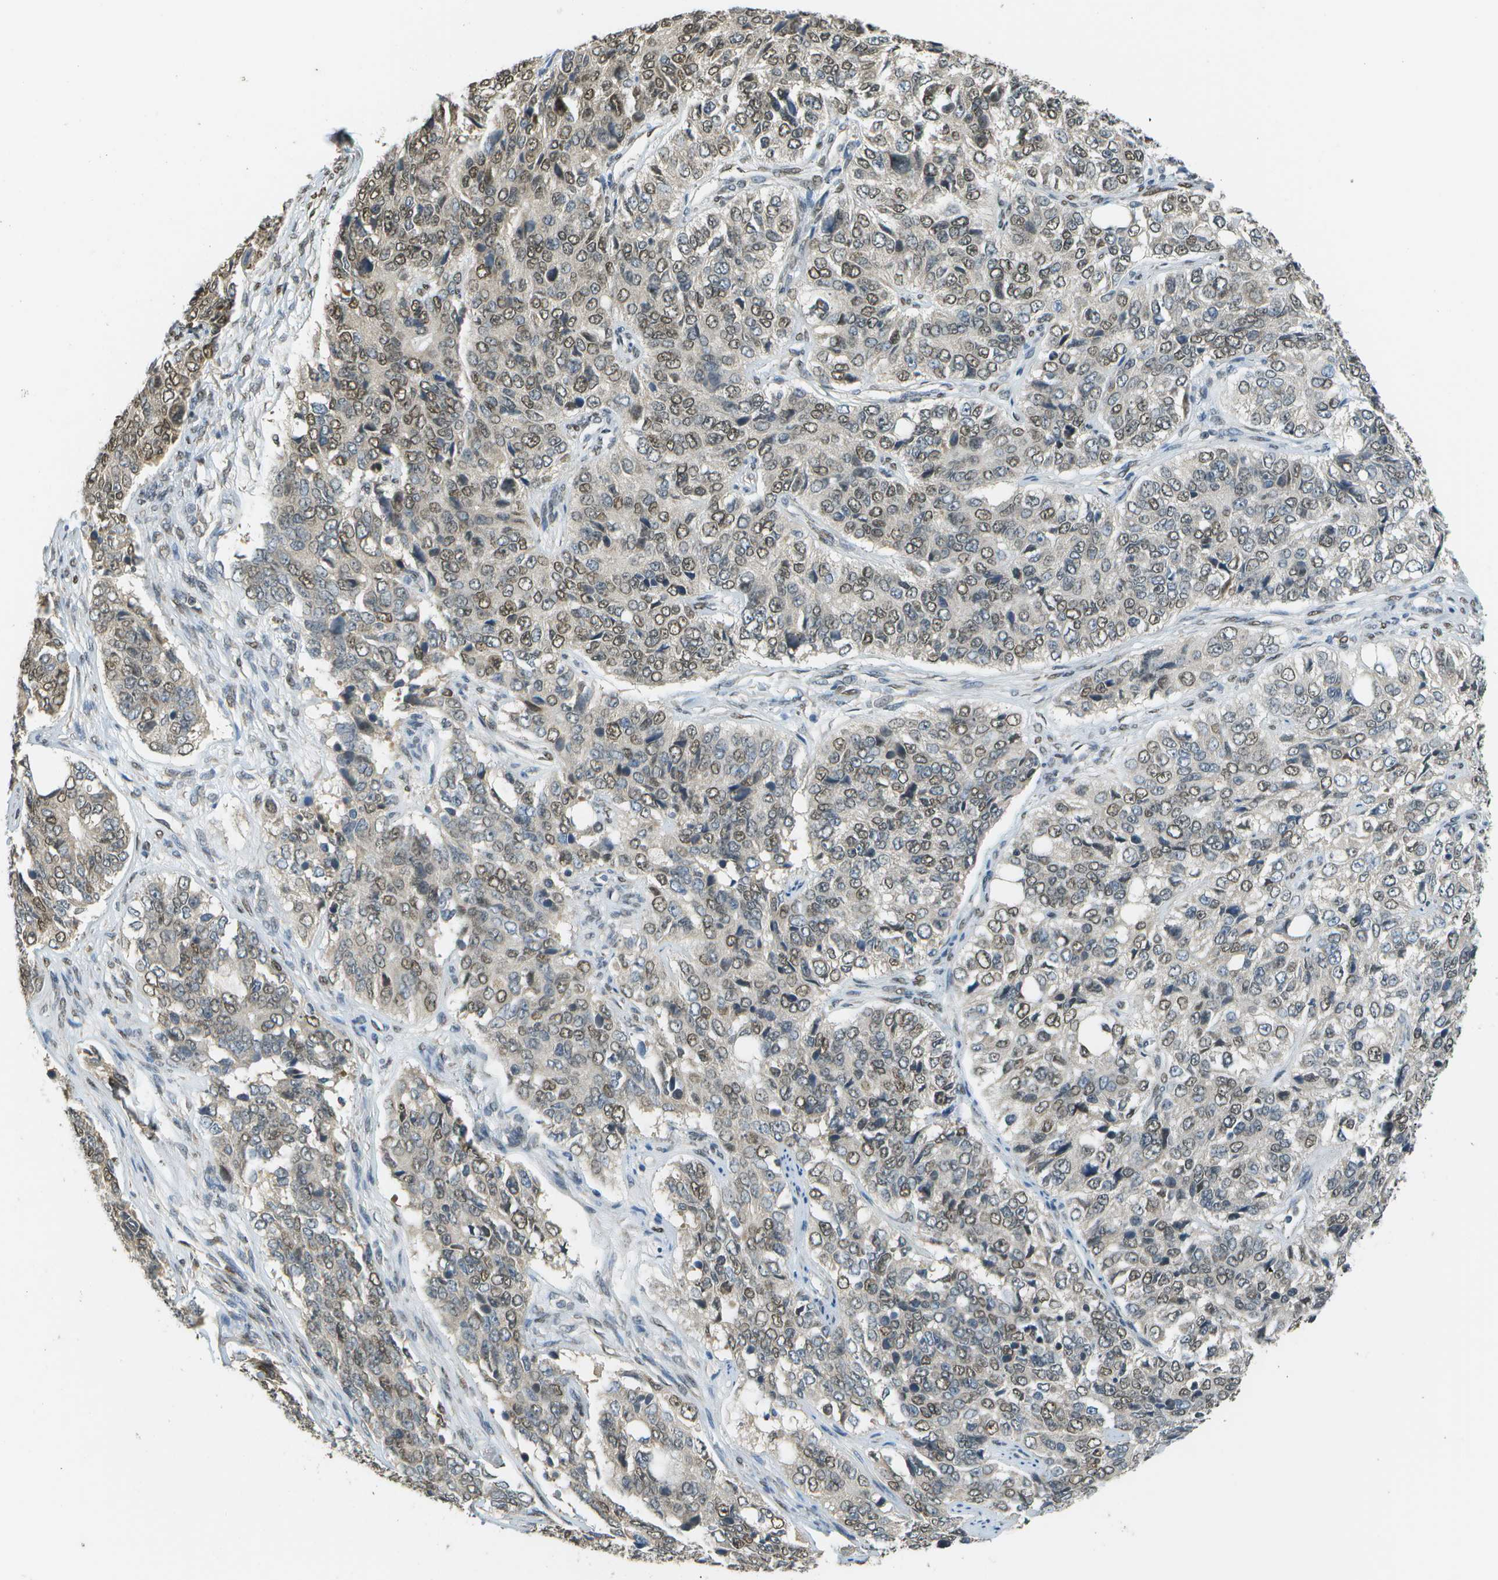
{"staining": {"intensity": "weak", "quantity": ">75%", "location": "nuclear"}, "tissue": "ovarian cancer", "cell_type": "Tumor cells", "image_type": "cancer", "snomed": [{"axis": "morphology", "description": "Carcinoma, endometroid"}, {"axis": "topography", "description": "Ovary"}], "caption": "About >75% of tumor cells in human ovarian endometroid carcinoma show weak nuclear protein positivity as visualized by brown immunohistochemical staining.", "gene": "ABL2", "patient": {"sex": "female", "age": 51}}